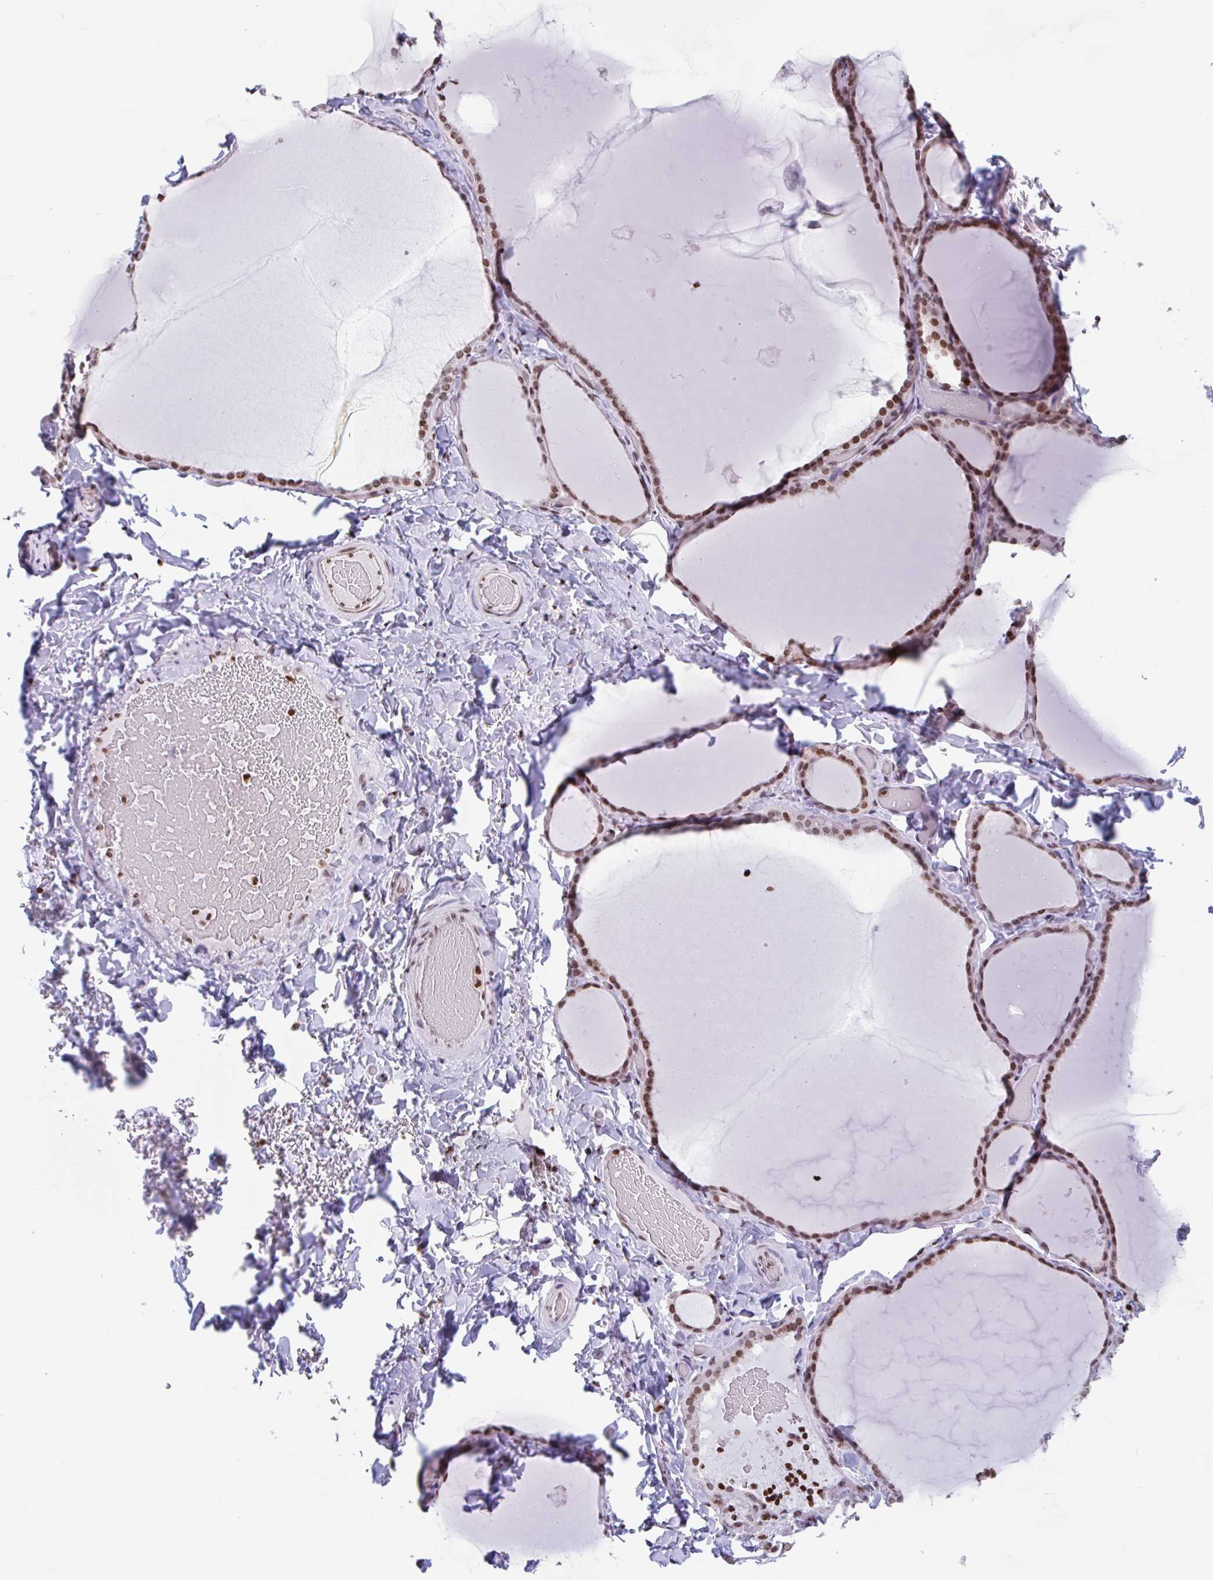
{"staining": {"intensity": "moderate", "quantity": ">75%", "location": "nuclear"}, "tissue": "thyroid gland", "cell_type": "Glandular cells", "image_type": "normal", "snomed": [{"axis": "morphology", "description": "Normal tissue, NOS"}, {"axis": "topography", "description": "Thyroid gland"}], "caption": "DAB (3,3'-diaminobenzidine) immunohistochemical staining of benign human thyroid gland reveals moderate nuclear protein staining in about >75% of glandular cells.", "gene": "NOL6", "patient": {"sex": "female", "age": 22}}